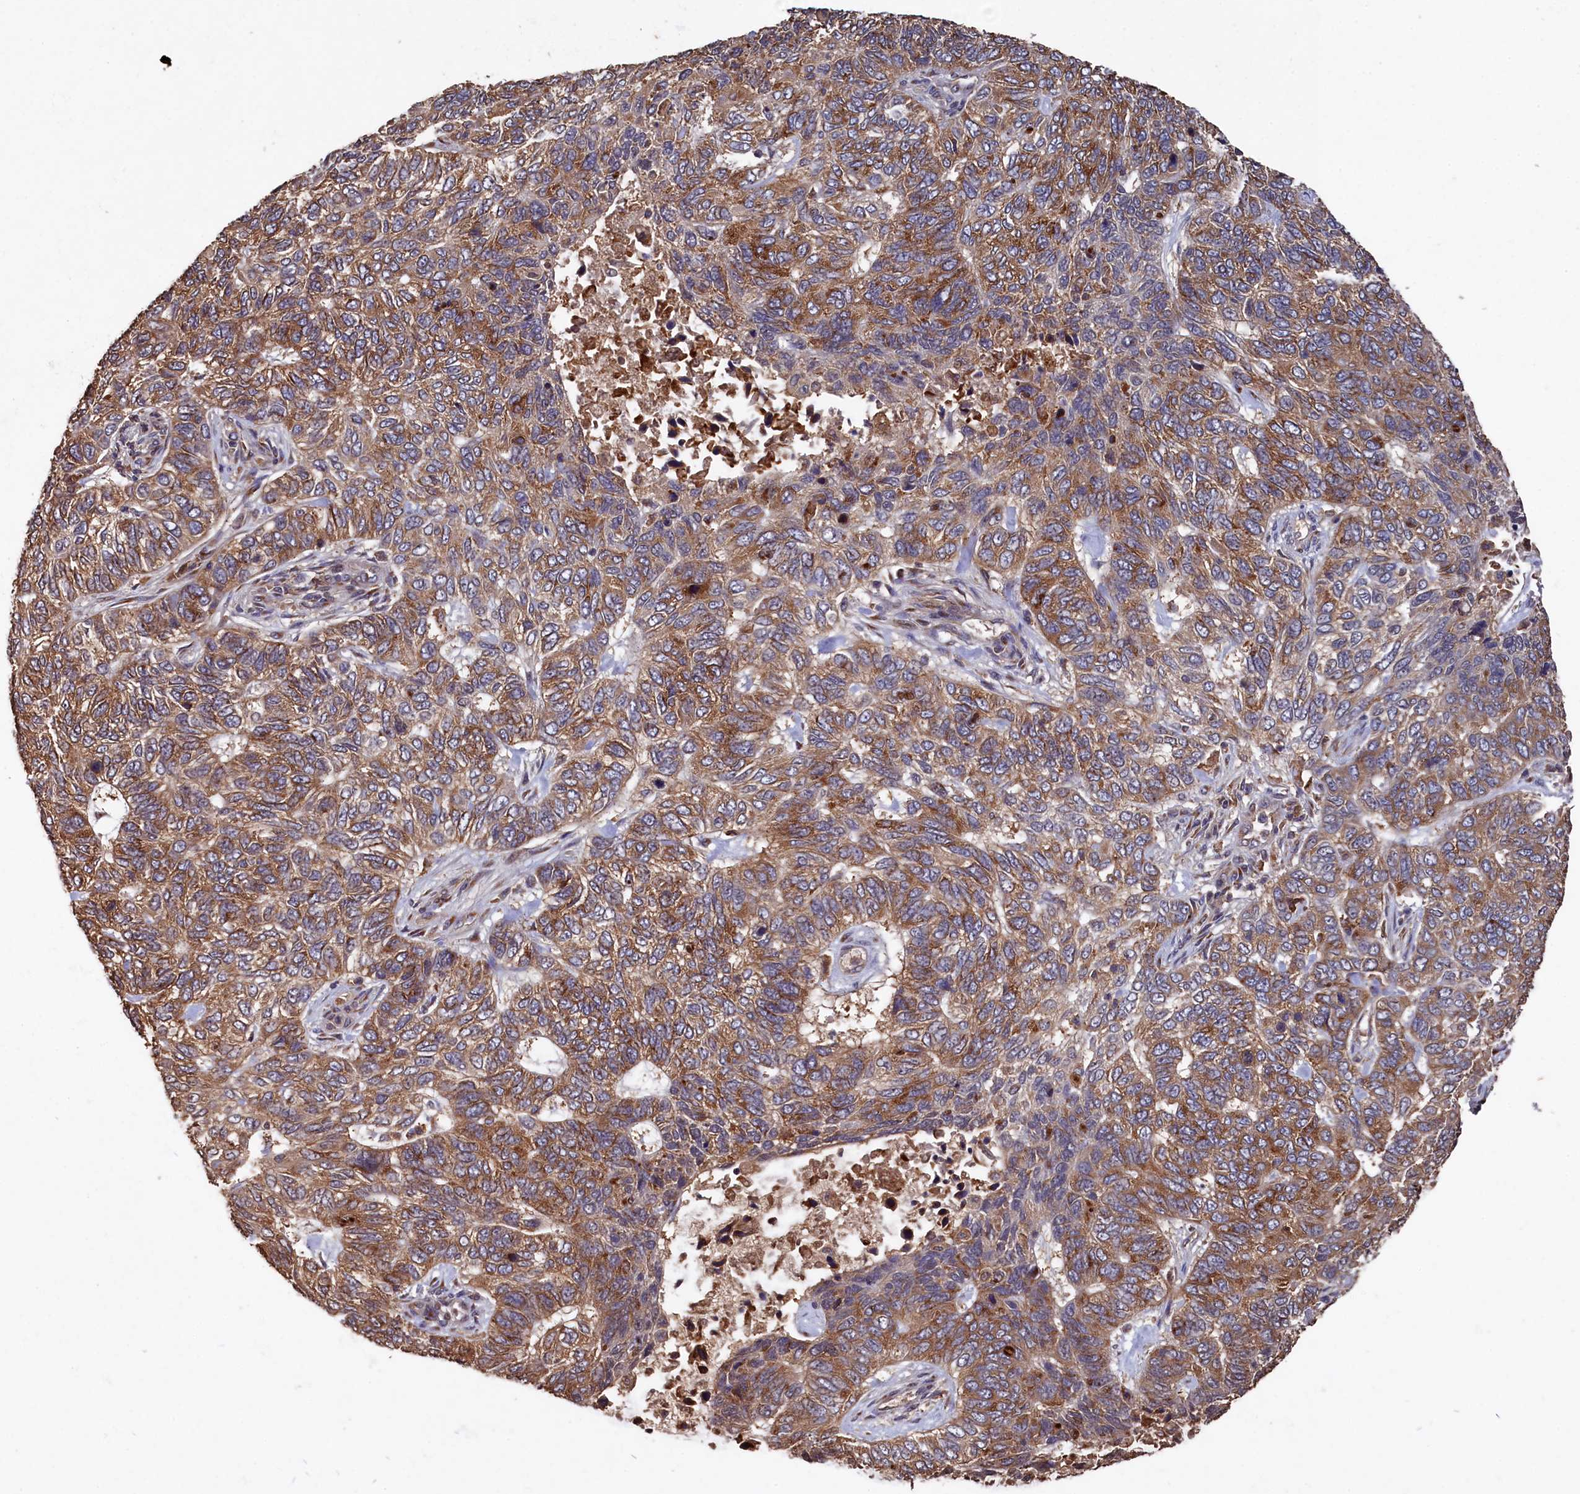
{"staining": {"intensity": "moderate", "quantity": ">75%", "location": "cytoplasmic/membranous"}, "tissue": "skin cancer", "cell_type": "Tumor cells", "image_type": "cancer", "snomed": [{"axis": "morphology", "description": "Basal cell carcinoma"}, {"axis": "topography", "description": "Skin"}], "caption": "Protein expression analysis of human basal cell carcinoma (skin) reveals moderate cytoplasmic/membranous staining in about >75% of tumor cells.", "gene": "NAA60", "patient": {"sex": "female", "age": 65}}